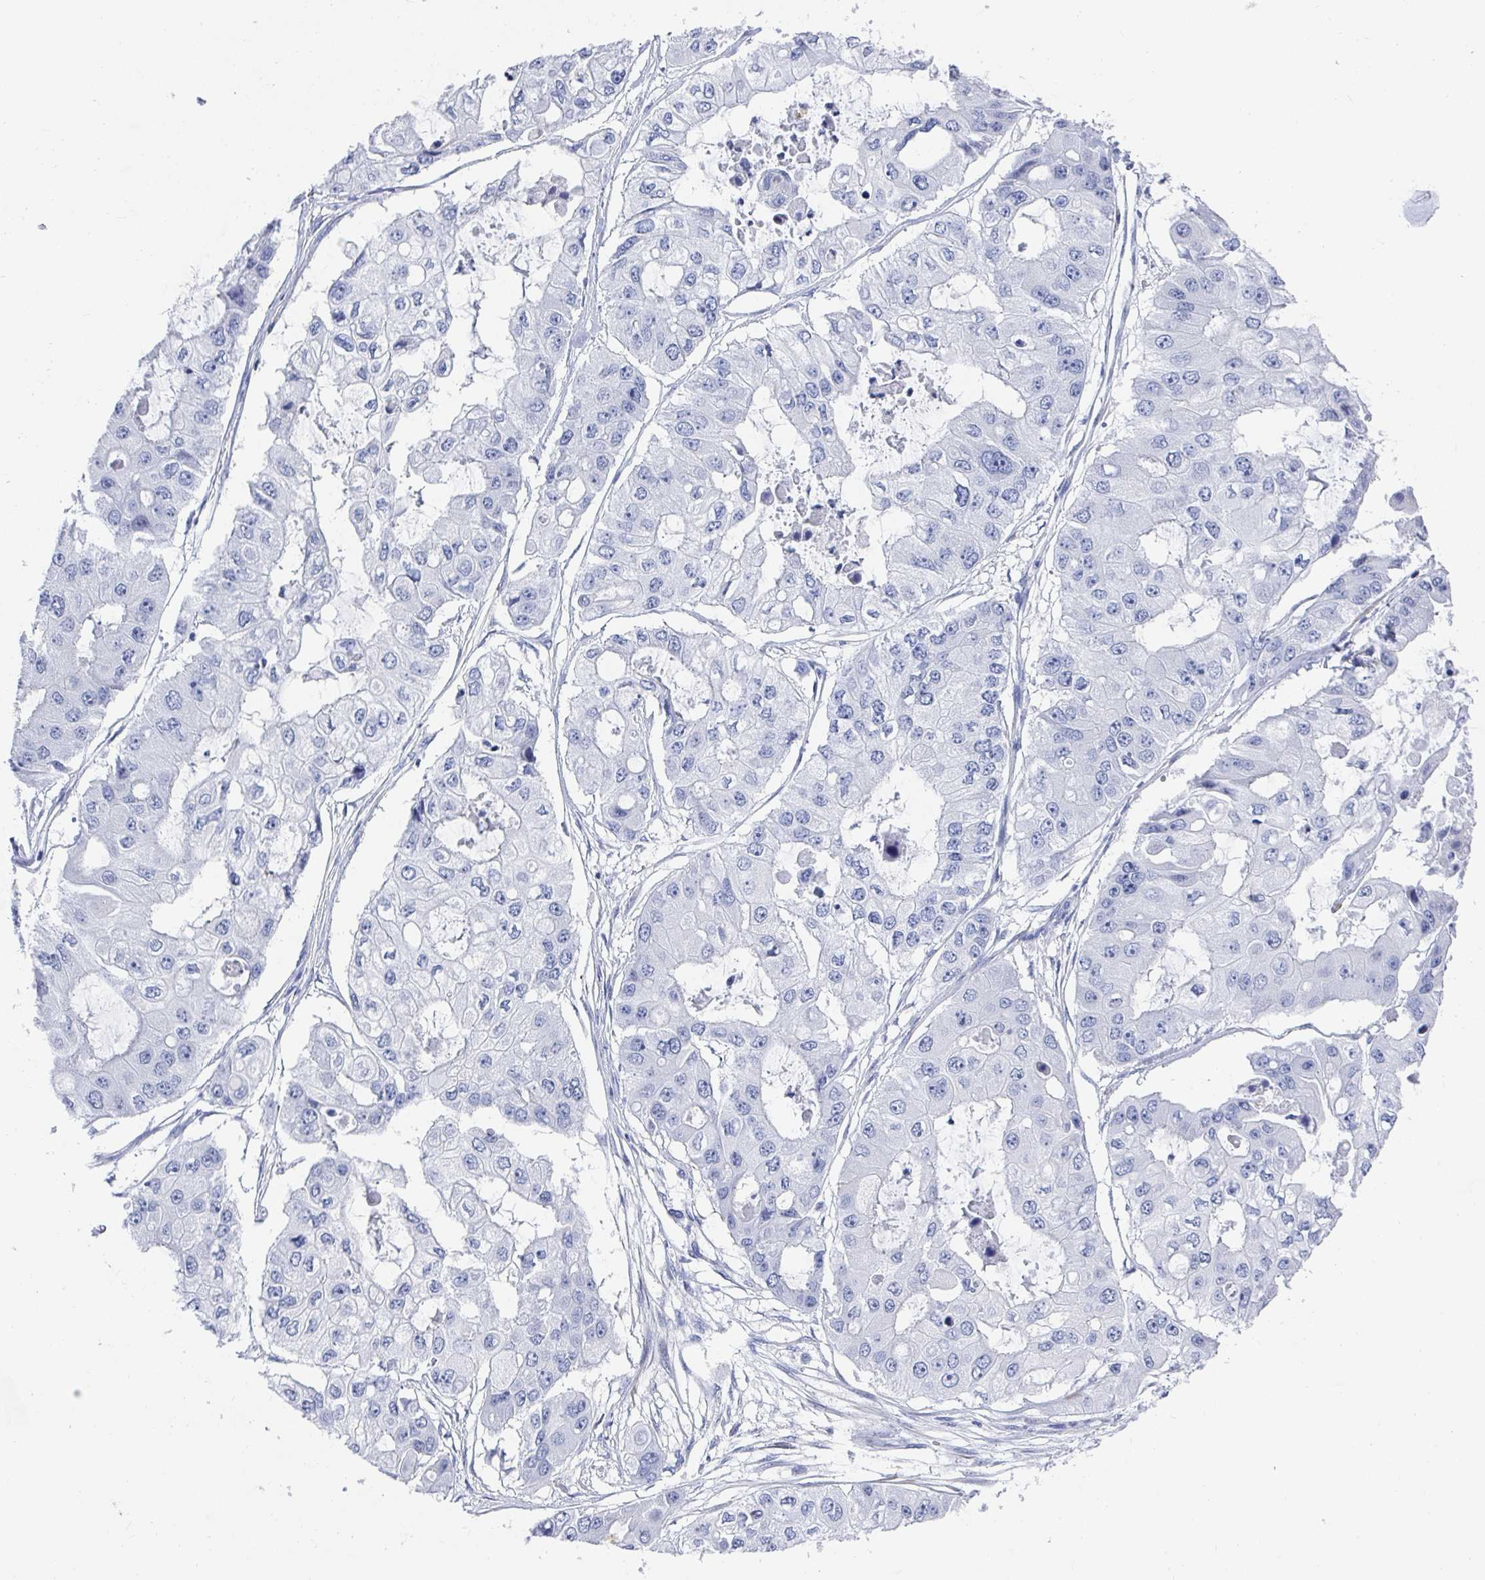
{"staining": {"intensity": "negative", "quantity": "none", "location": "none"}, "tissue": "ovarian cancer", "cell_type": "Tumor cells", "image_type": "cancer", "snomed": [{"axis": "morphology", "description": "Cystadenocarcinoma, serous, NOS"}, {"axis": "topography", "description": "Ovary"}], "caption": "Serous cystadenocarcinoma (ovarian) was stained to show a protein in brown. There is no significant positivity in tumor cells. (Brightfield microscopy of DAB IHC at high magnification).", "gene": "ZFP82", "patient": {"sex": "female", "age": 56}}